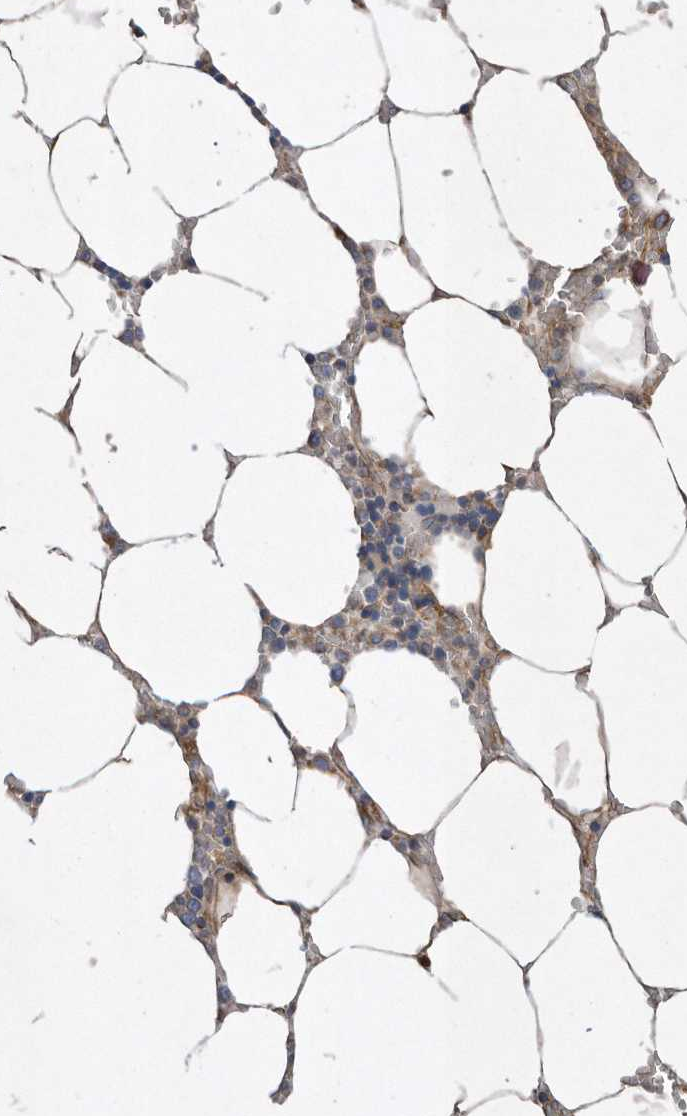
{"staining": {"intensity": "weak", "quantity": "<25%", "location": "cytoplasmic/membranous"}, "tissue": "bone marrow", "cell_type": "Hematopoietic cells", "image_type": "normal", "snomed": [{"axis": "morphology", "description": "Normal tissue, NOS"}, {"axis": "topography", "description": "Bone marrow"}], "caption": "High power microscopy photomicrograph of an immunohistochemistry photomicrograph of benign bone marrow, revealing no significant staining in hematopoietic cells. (Immunohistochemistry, brightfield microscopy, high magnification).", "gene": "PON2", "patient": {"sex": "male", "age": 70}}